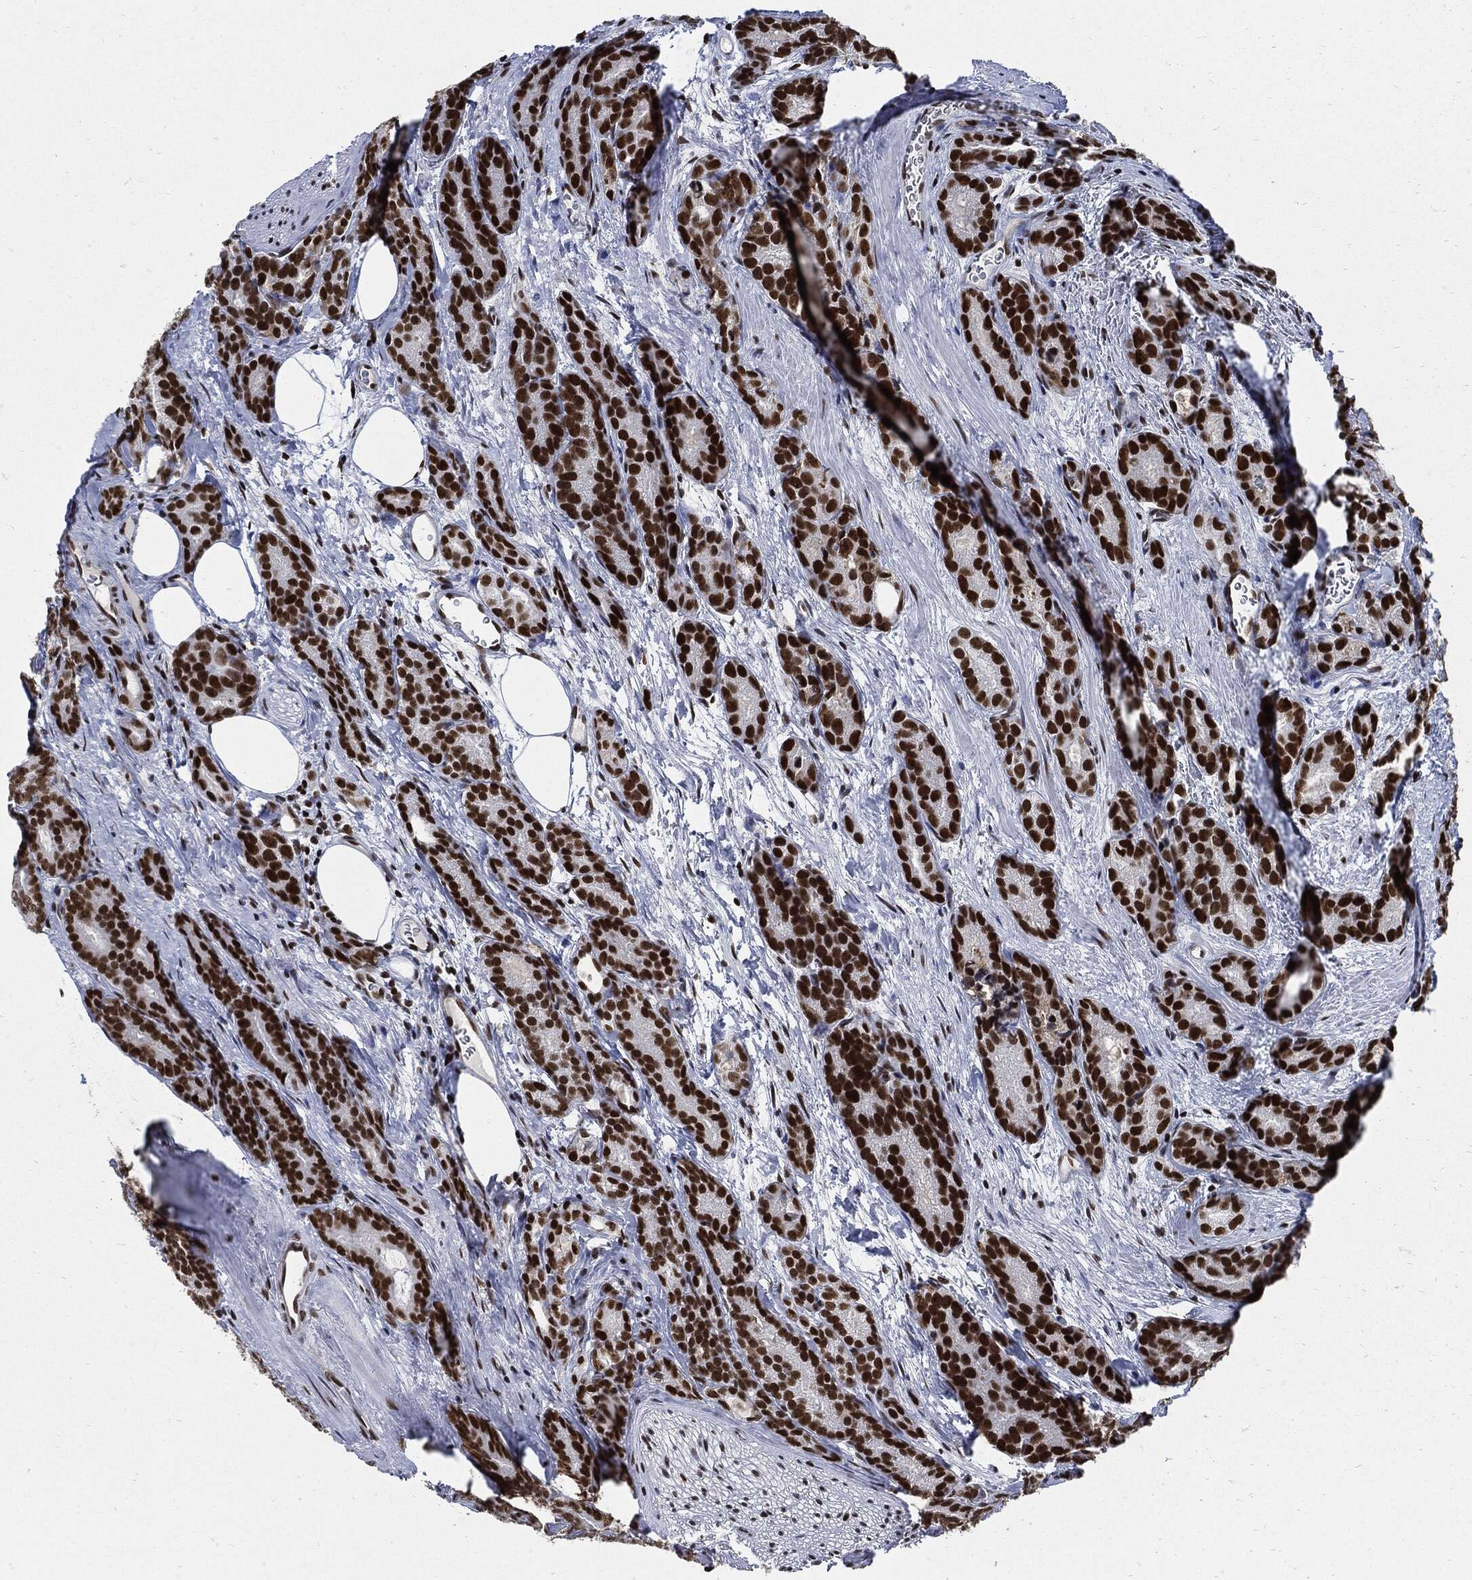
{"staining": {"intensity": "strong", "quantity": ">75%", "location": "nuclear"}, "tissue": "prostate cancer", "cell_type": "Tumor cells", "image_type": "cancer", "snomed": [{"axis": "morphology", "description": "Adenocarcinoma, NOS"}, {"axis": "topography", "description": "Prostate"}], "caption": "About >75% of tumor cells in human prostate cancer (adenocarcinoma) reveal strong nuclear protein expression as visualized by brown immunohistochemical staining.", "gene": "TERF2", "patient": {"sex": "male", "age": 71}}